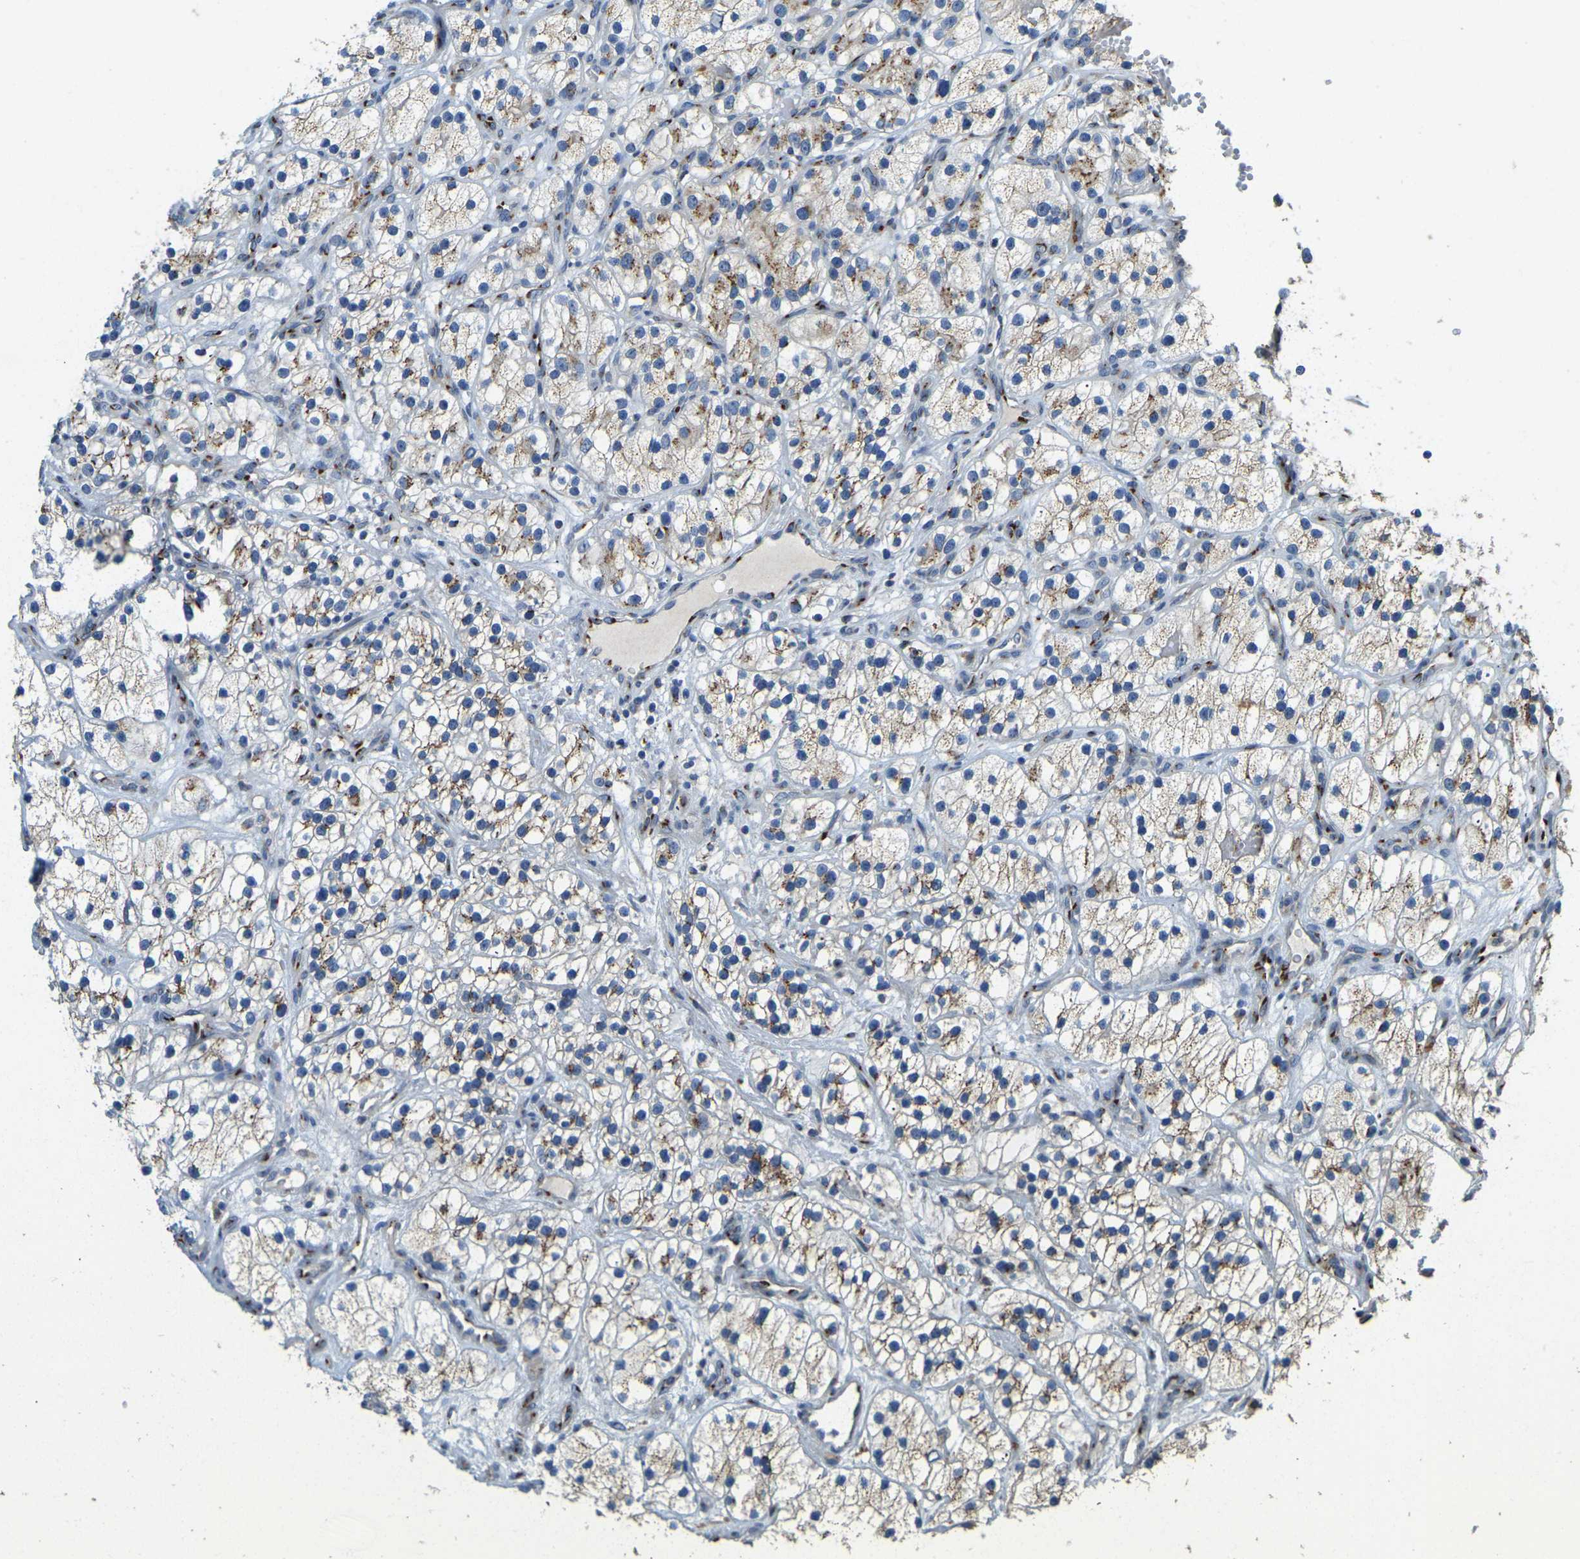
{"staining": {"intensity": "moderate", "quantity": "25%-75%", "location": "cytoplasmic/membranous"}, "tissue": "renal cancer", "cell_type": "Tumor cells", "image_type": "cancer", "snomed": [{"axis": "morphology", "description": "Adenocarcinoma, NOS"}, {"axis": "topography", "description": "Kidney"}], "caption": "Renal adenocarcinoma stained with a brown dye shows moderate cytoplasmic/membranous positive expression in approximately 25%-75% of tumor cells.", "gene": "FAM174A", "patient": {"sex": "female", "age": 57}}